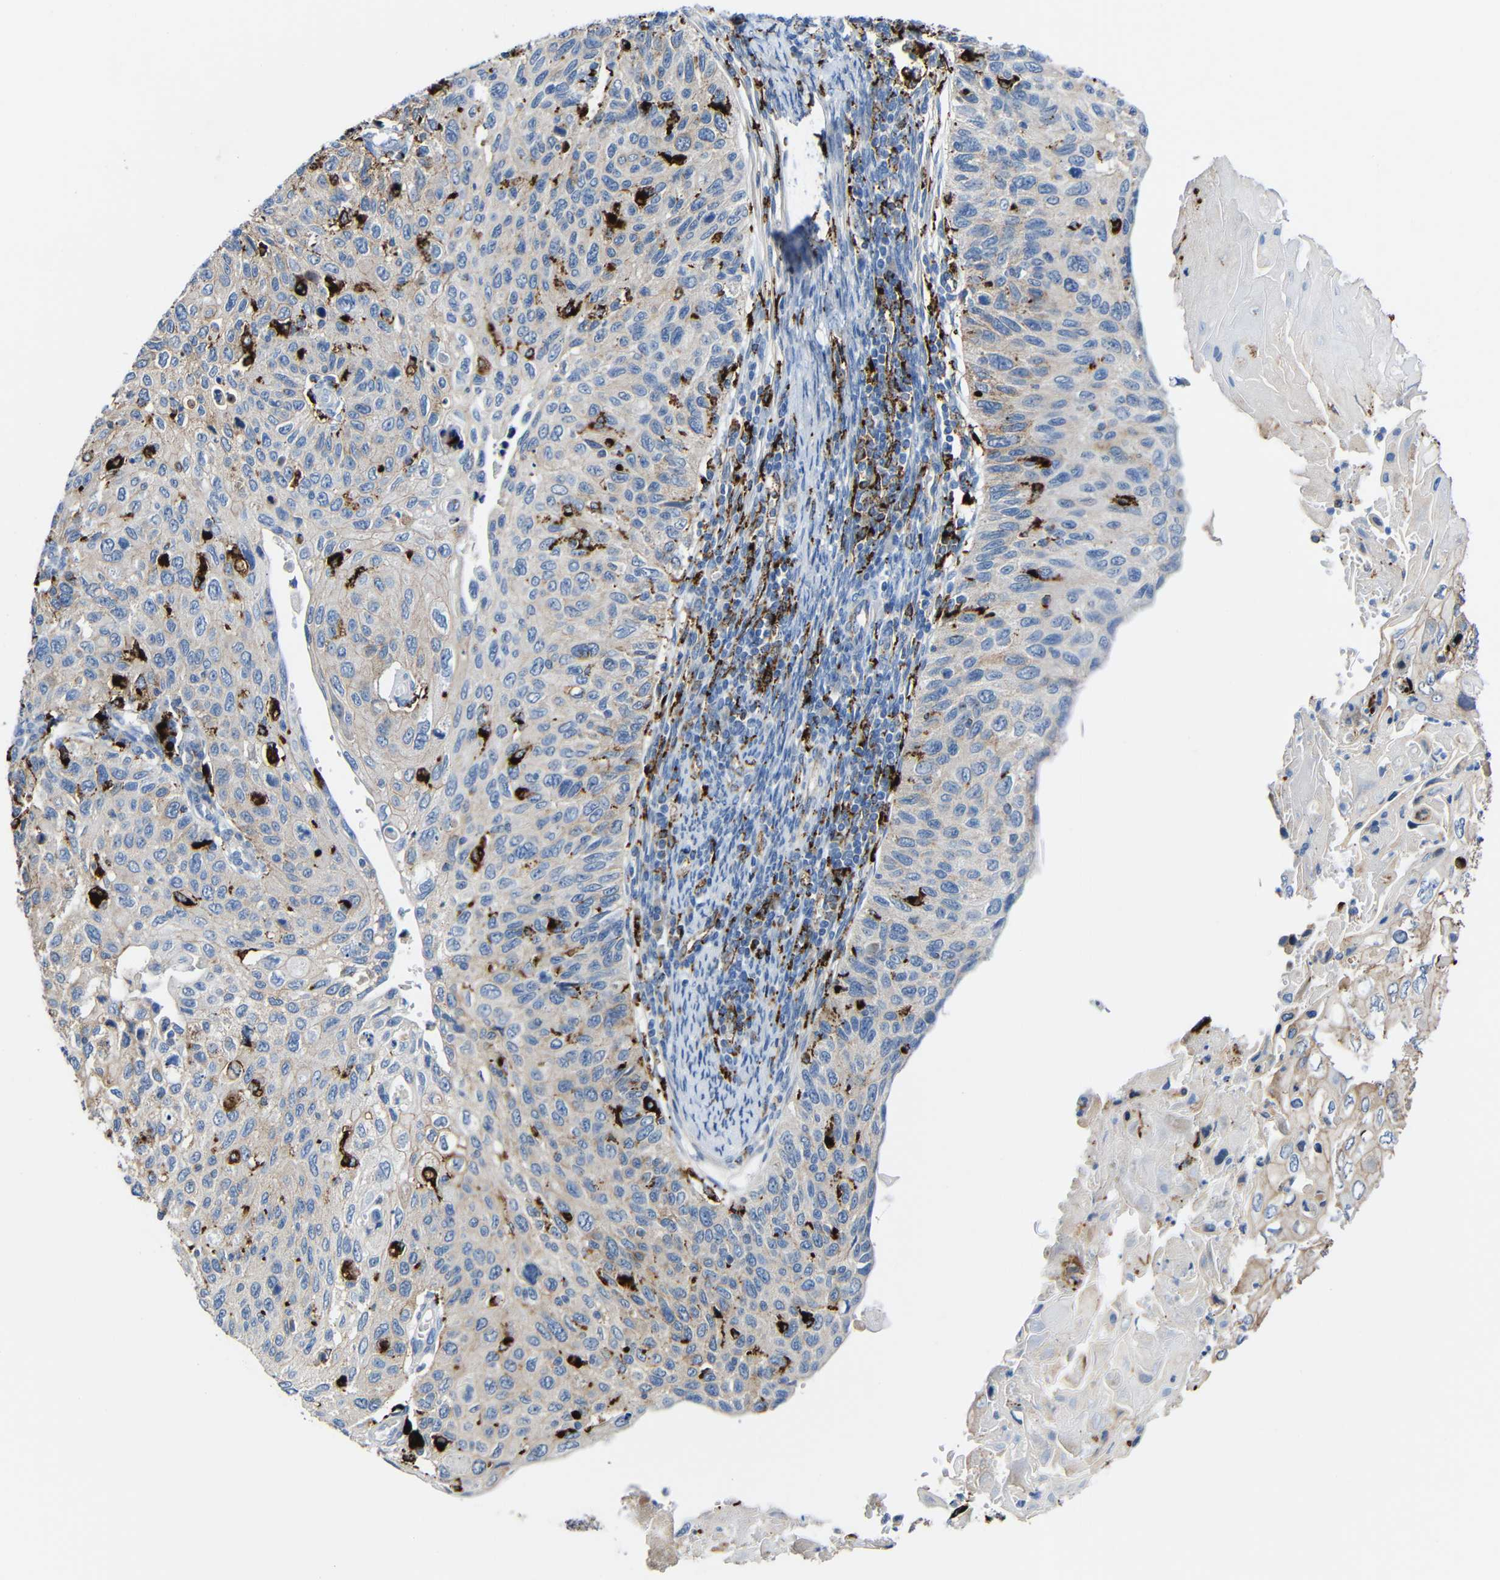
{"staining": {"intensity": "weak", "quantity": ">75%", "location": "cytoplasmic/membranous"}, "tissue": "cervical cancer", "cell_type": "Tumor cells", "image_type": "cancer", "snomed": [{"axis": "morphology", "description": "Squamous cell carcinoma, NOS"}, {"axis": "topography", "description": "Cervix"}], "caption": "A brown stain shows weak cytoplasmic/membranous staining of a protein in squamous cell carcinoma (cervical) tumor cells.", "gene": "HLA-DMA", "patient": {"sex": "female", "age": 70}}